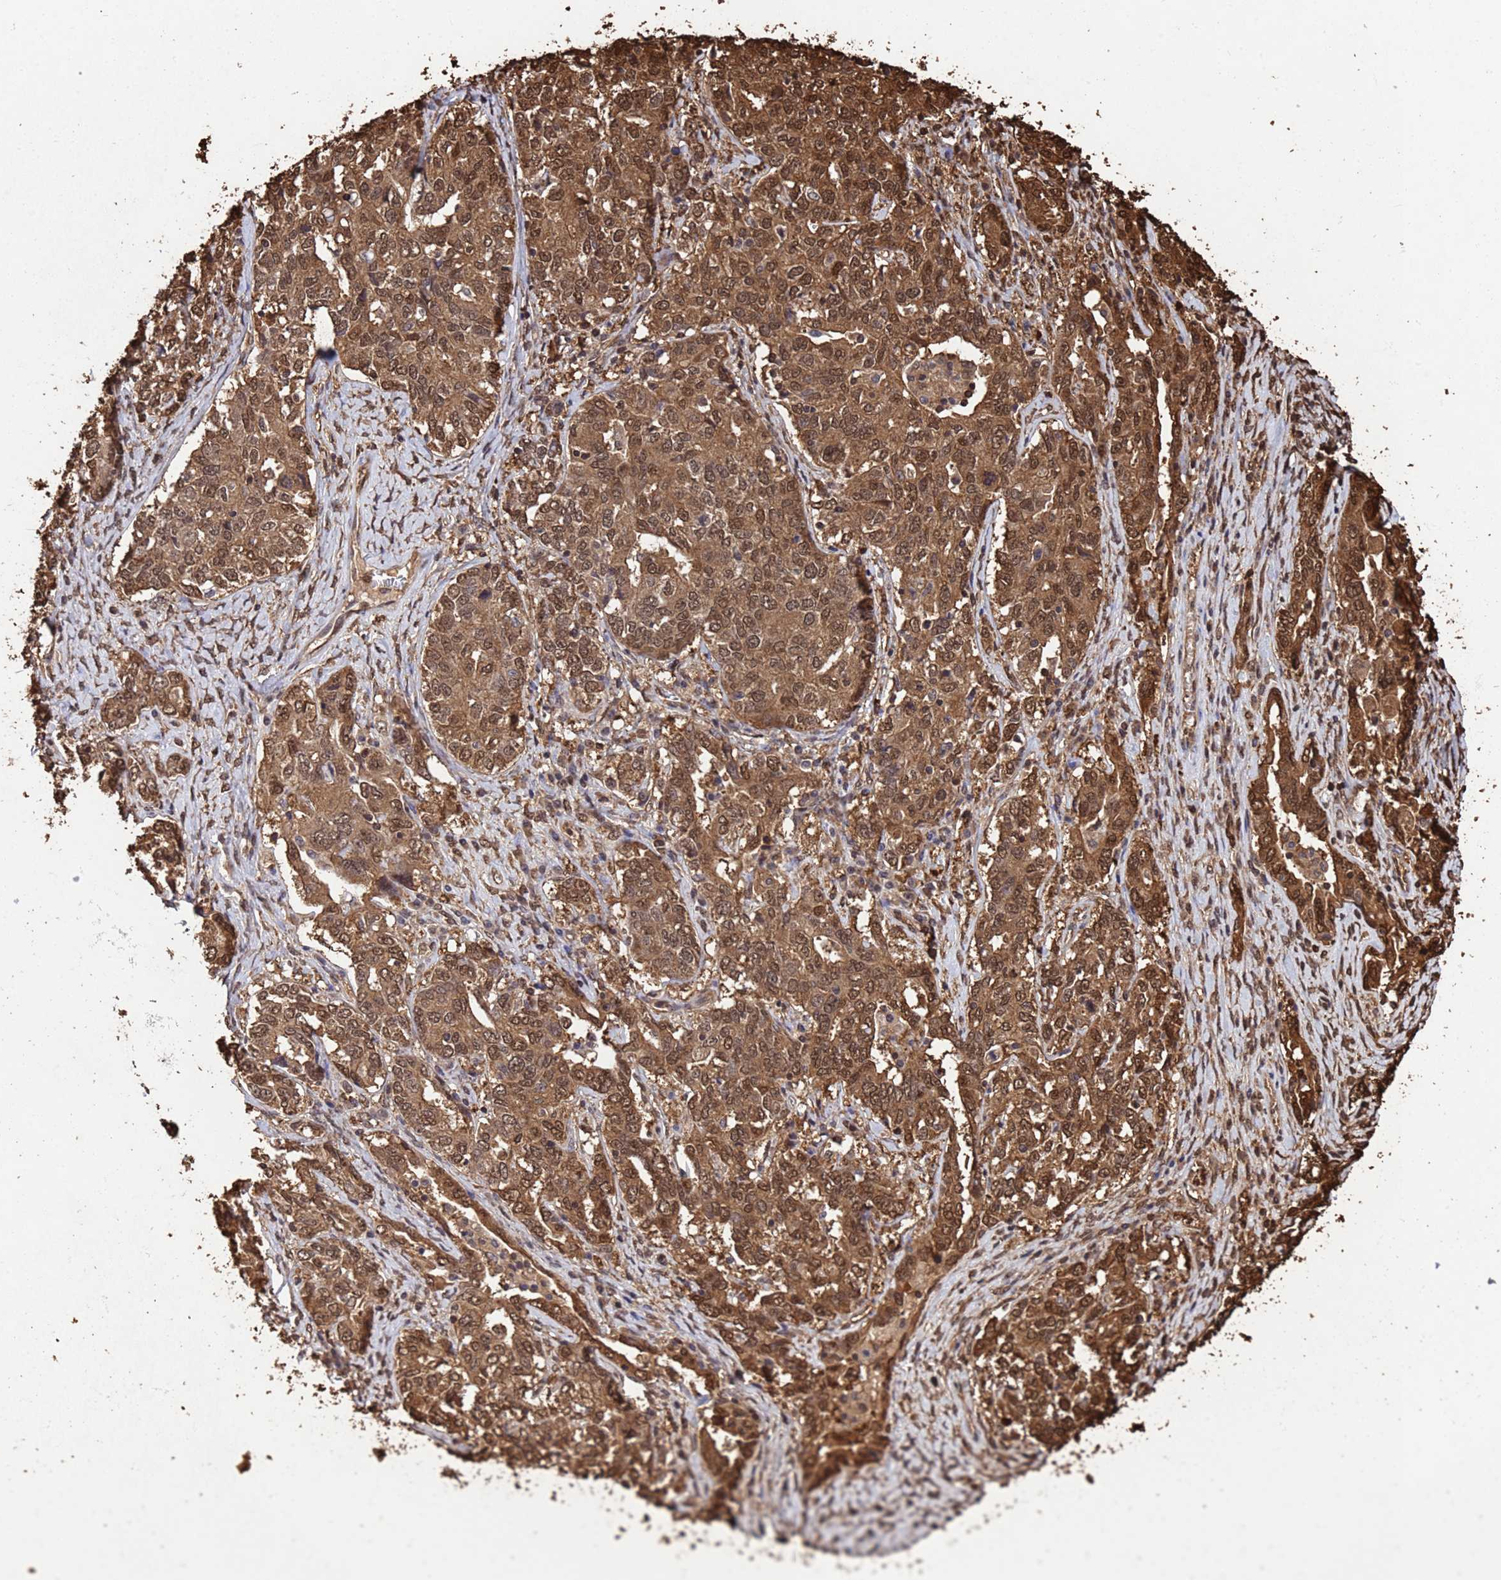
{"staining": {"intensity": "moderate", "quantity": ">75%", "location": "cytoplasmic/membranous,nuclear"}, "tissue": "ovarian cancer", "cell_type": "Tumor cells", "image_type": "cancer", "snomed": [{"axis": "morphology", "description": "Carcinoma, endometroid"}, {"axis": "topography", "description": "Ovary"}], "caption": "Ovarian cancer was stained to show a protein in brown. There is medium levels of moderate cytoplasmic/membranous and nuclear expression in approximately >75% of tumor cells. The staining is performed using DAB (3,3'-diaminobenzidine) brown chromogen to label protein expression. The nuclei are counter-stained blue using hematoxylin.", "gene": "SUMO4", "patient": {"sex": "female", "age": 62}}